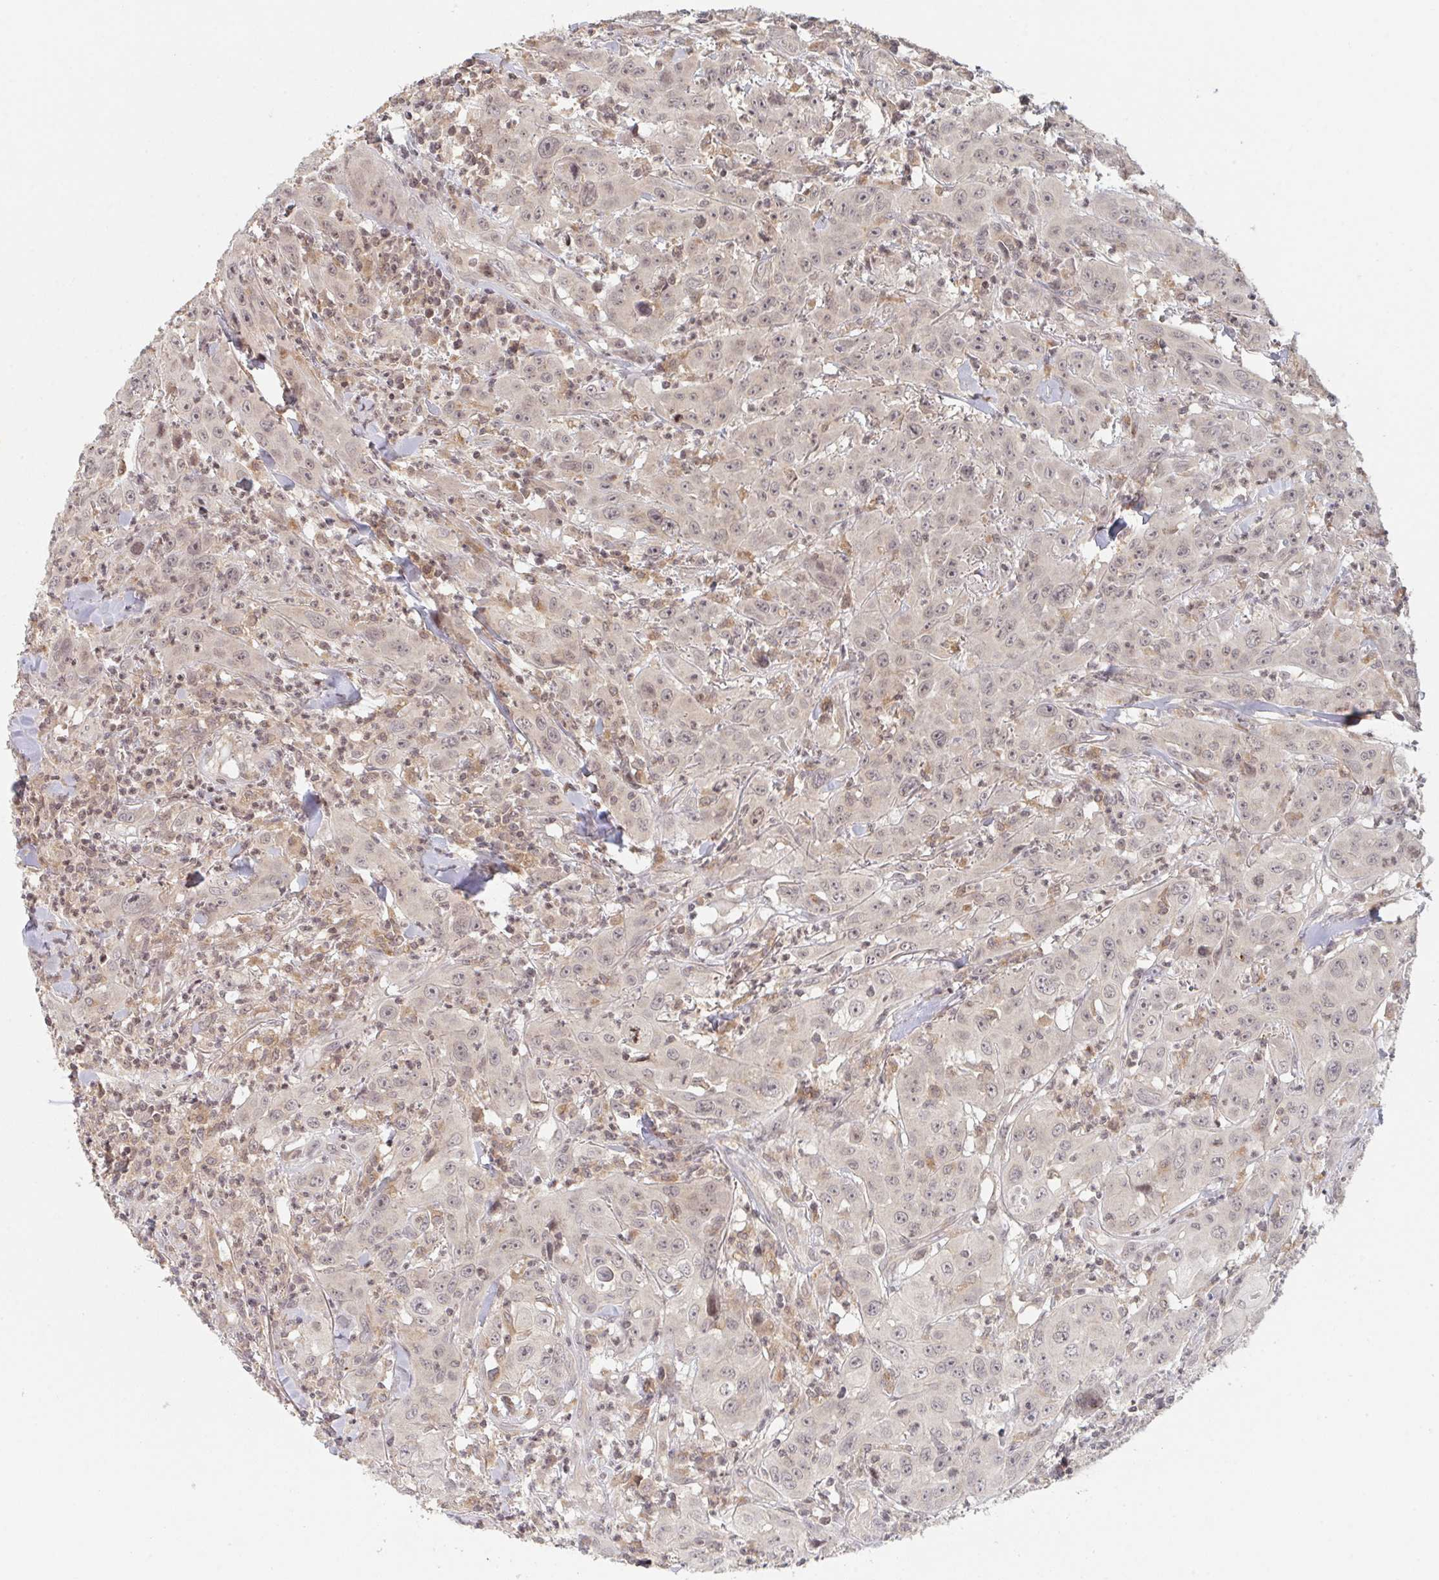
{"staining": {"intensity": "weak", "quantity": ">75%", "location": "nuclear"}, "tissue": "head and neck cancer", "cell_type": "Tumor cells", "image_type": "cancer", "snomed": [{"axis": "morphology", "description": "Squamous cell carcinoma, NOS"}, {"axis": "topography", "description": "Skin"}, {"axis": "topography", "description": "Head-Neck"}], "caption": "Head and neck cancer (squamous cell carcinoma) stained for a protein displays weak nuclear positivity in tumor cells.", "gene": "DCST1", "patient": {"sex": "male", "age": 80}}